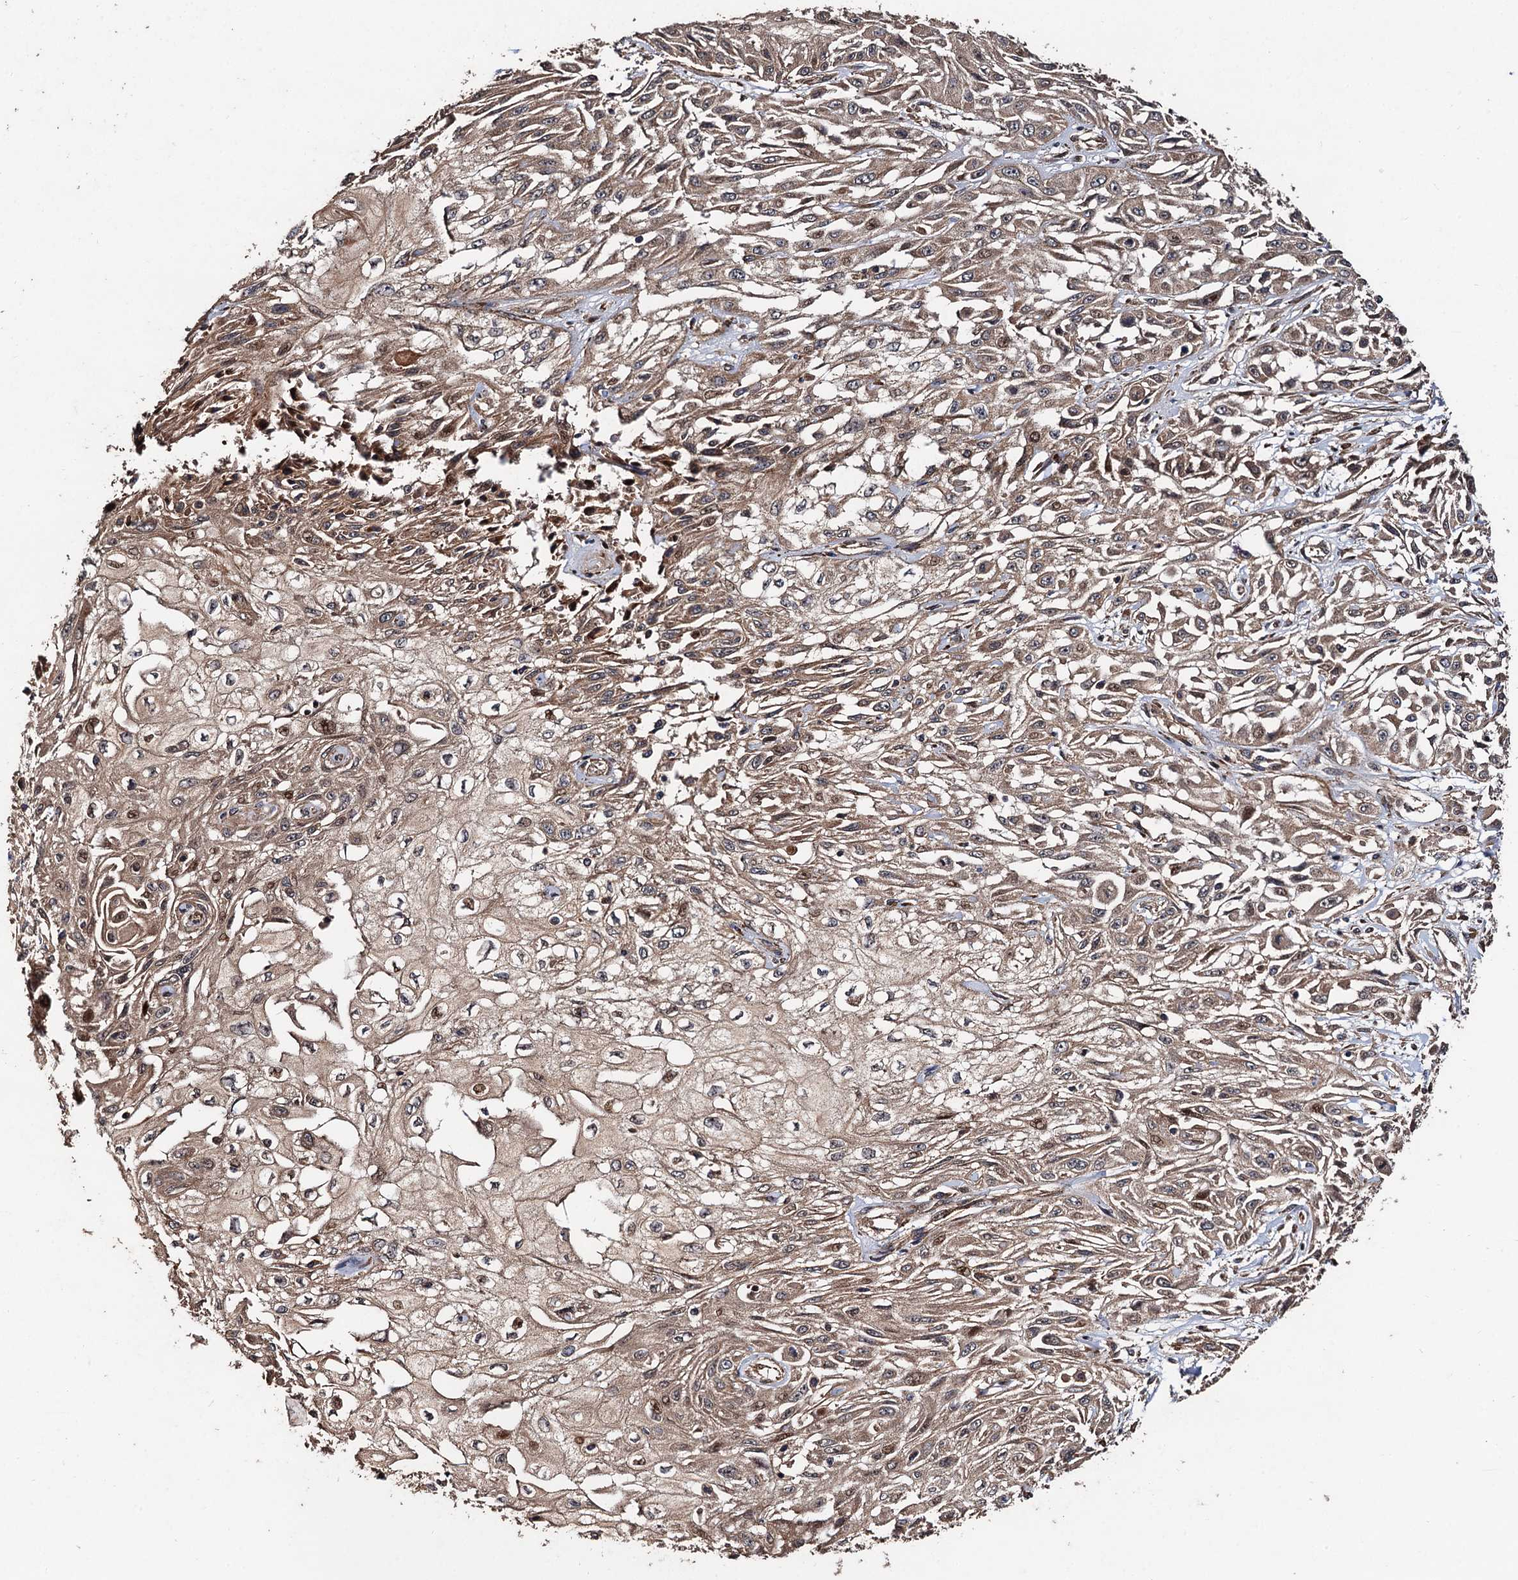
{"staining": {"intensity": "weak", "quantity": ">75%", "location": "cytoplasmic/membranous,nuclear"}, "tissue": "skin cancer", "cell_type": "Tumor cells", "image_type": "cancer", "snomed": [{"axis": "morphology", "description": "Squamous cell carcinoma, NOS"}, {"axis": "morphology", "description": "Squamous cell carcinoma, metastatic, NOS"}, {"axis": "topography", "description": "Skin"}, {"axis": "topography", "description": "Lymph node"}], "caption": "The photomicrograph reveals staining of skin cancer, revealing weak cytoplasmic/membranous and nuclear protein positivity (brown color) within tumor cells. (brown staining indicates protein expression, while blue staining denotes nuclei).", "gene": "TMEM39B", "patient": {"sex": "male", "age": 75}}